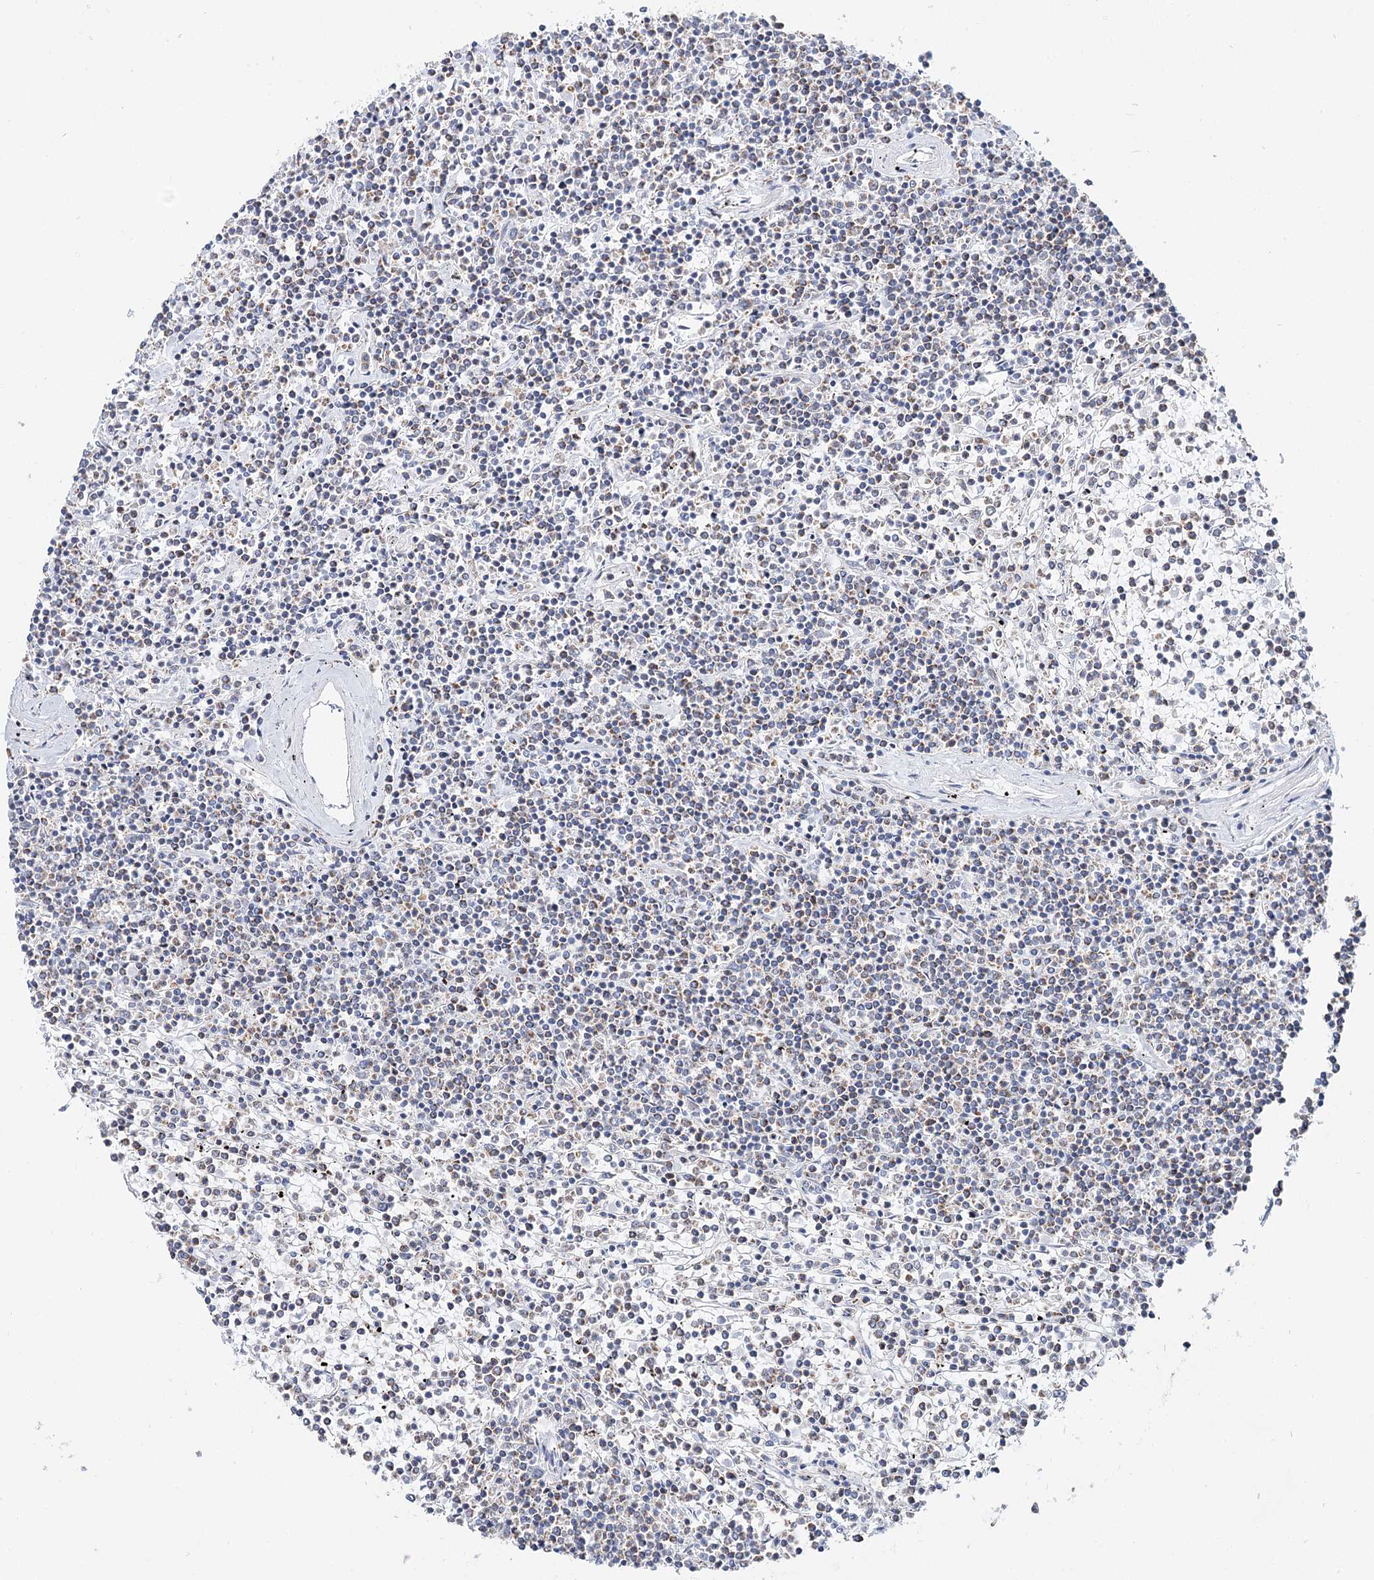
{"staining": {"intensity": "negative", "quantity": "none", "location": "none"}, "tissue": "lymphoma", "cell_type": "Tumor cells", "image_type": "cancer", "snomed": [{"axis": "morphology", "description": "Malignant lymphoma, non-Hodgkin's type, Low grade"}, {"axis": "topography", "description": "Spleen"}], "caption": "IHC of lymphoma demonstrates no positivity in tumor cells.", "gene": "MCCC2", "patient": {"sex": "female", "age": 19}}